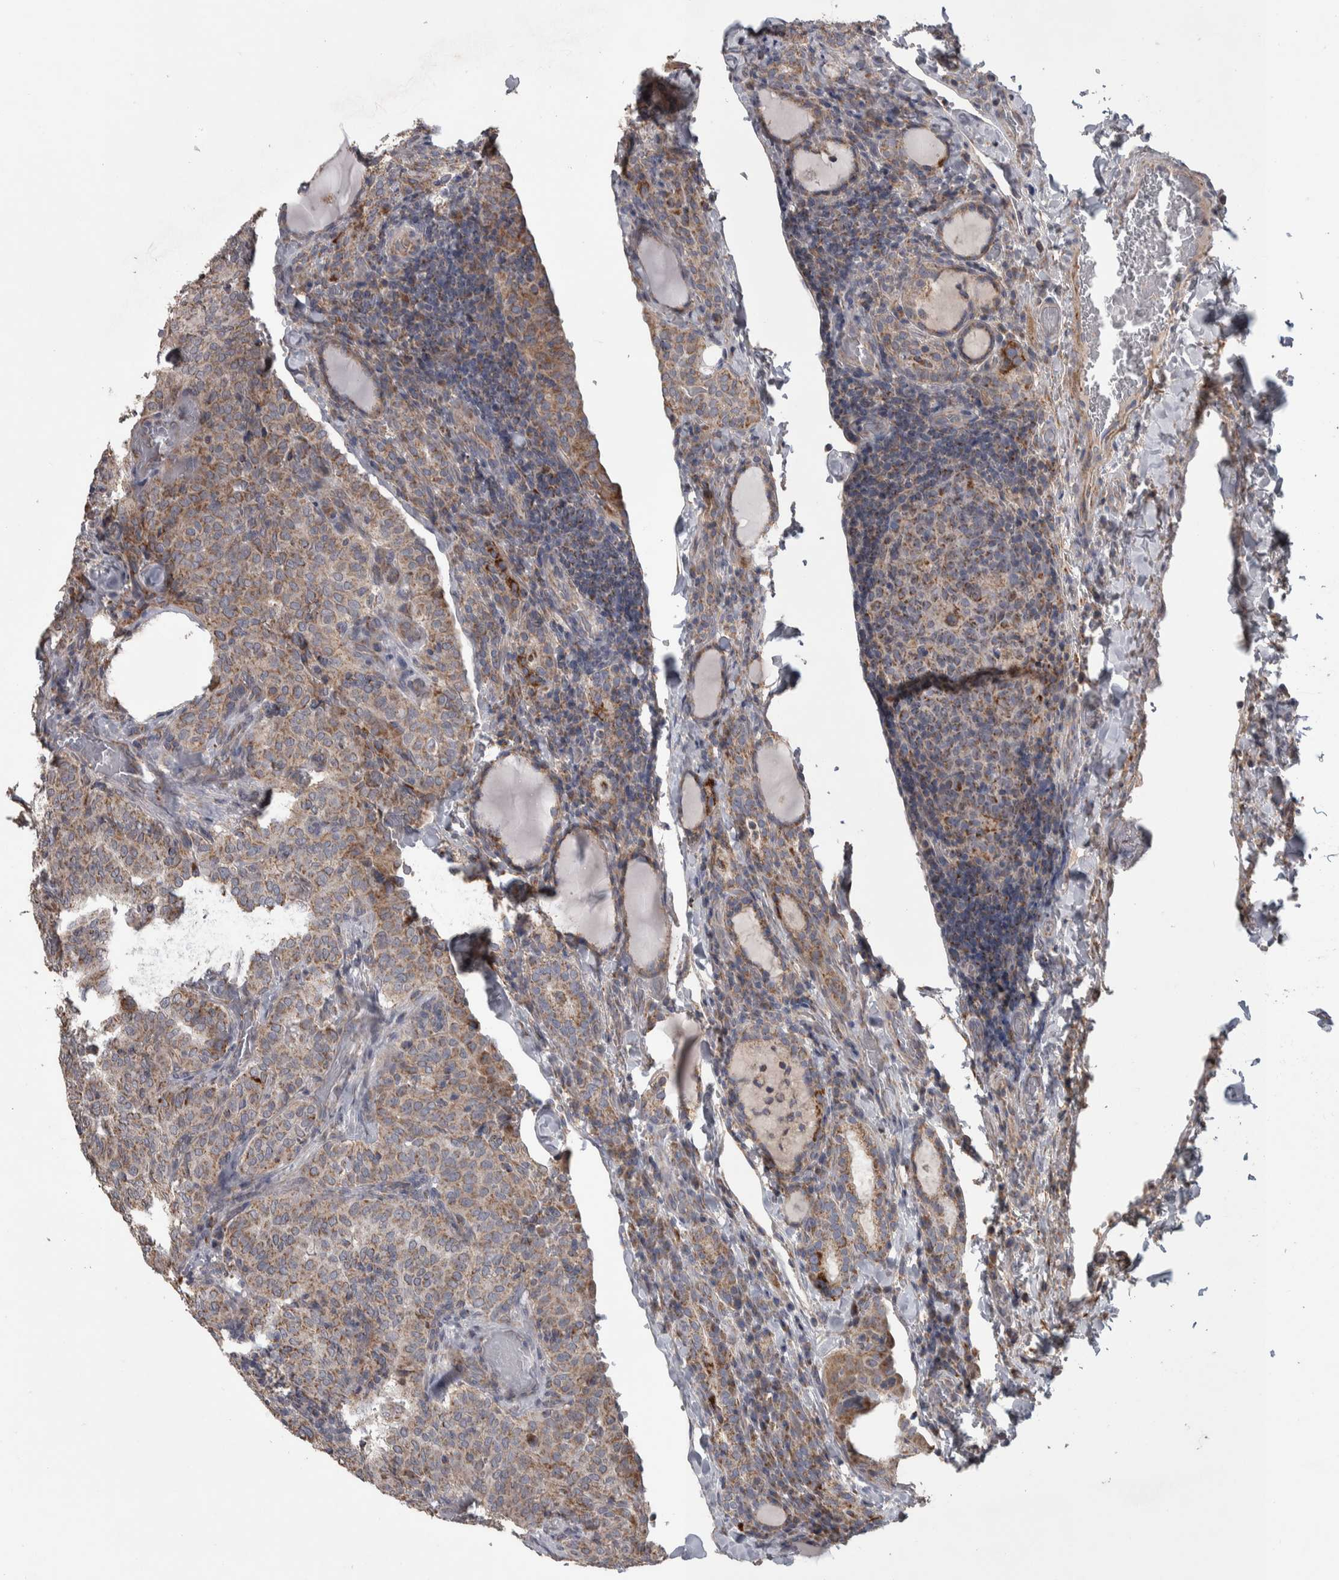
{"staining": {"intensity": "moderate", "quantity": ">75%", "location": "cytoplasmic/membranous"}, "tissue": "thyroid cancer", "cell_type": "Tumor cells", "image_type": "cancer", "snomed": [{"axis": "morphology", "description": "Normal tissue, NOS"}, {"axis": "morphology", "description": "Papillary adenocarcinoma, NOS"}, {"axis": "topography", "description": "Thyroid gland"}], "caption": "High-magnification brightfield microscopy of thyroid cancer (papillary adenocarcinoma) stained with DAB (brown) and counterstained with hematoxylin (blue). tumor cells exhibit moderate cytoplasmic/membranous staining is identified in about>75% of cells.", "gene": "SCO1", "patient": {"sex": "female", "age": 30}}